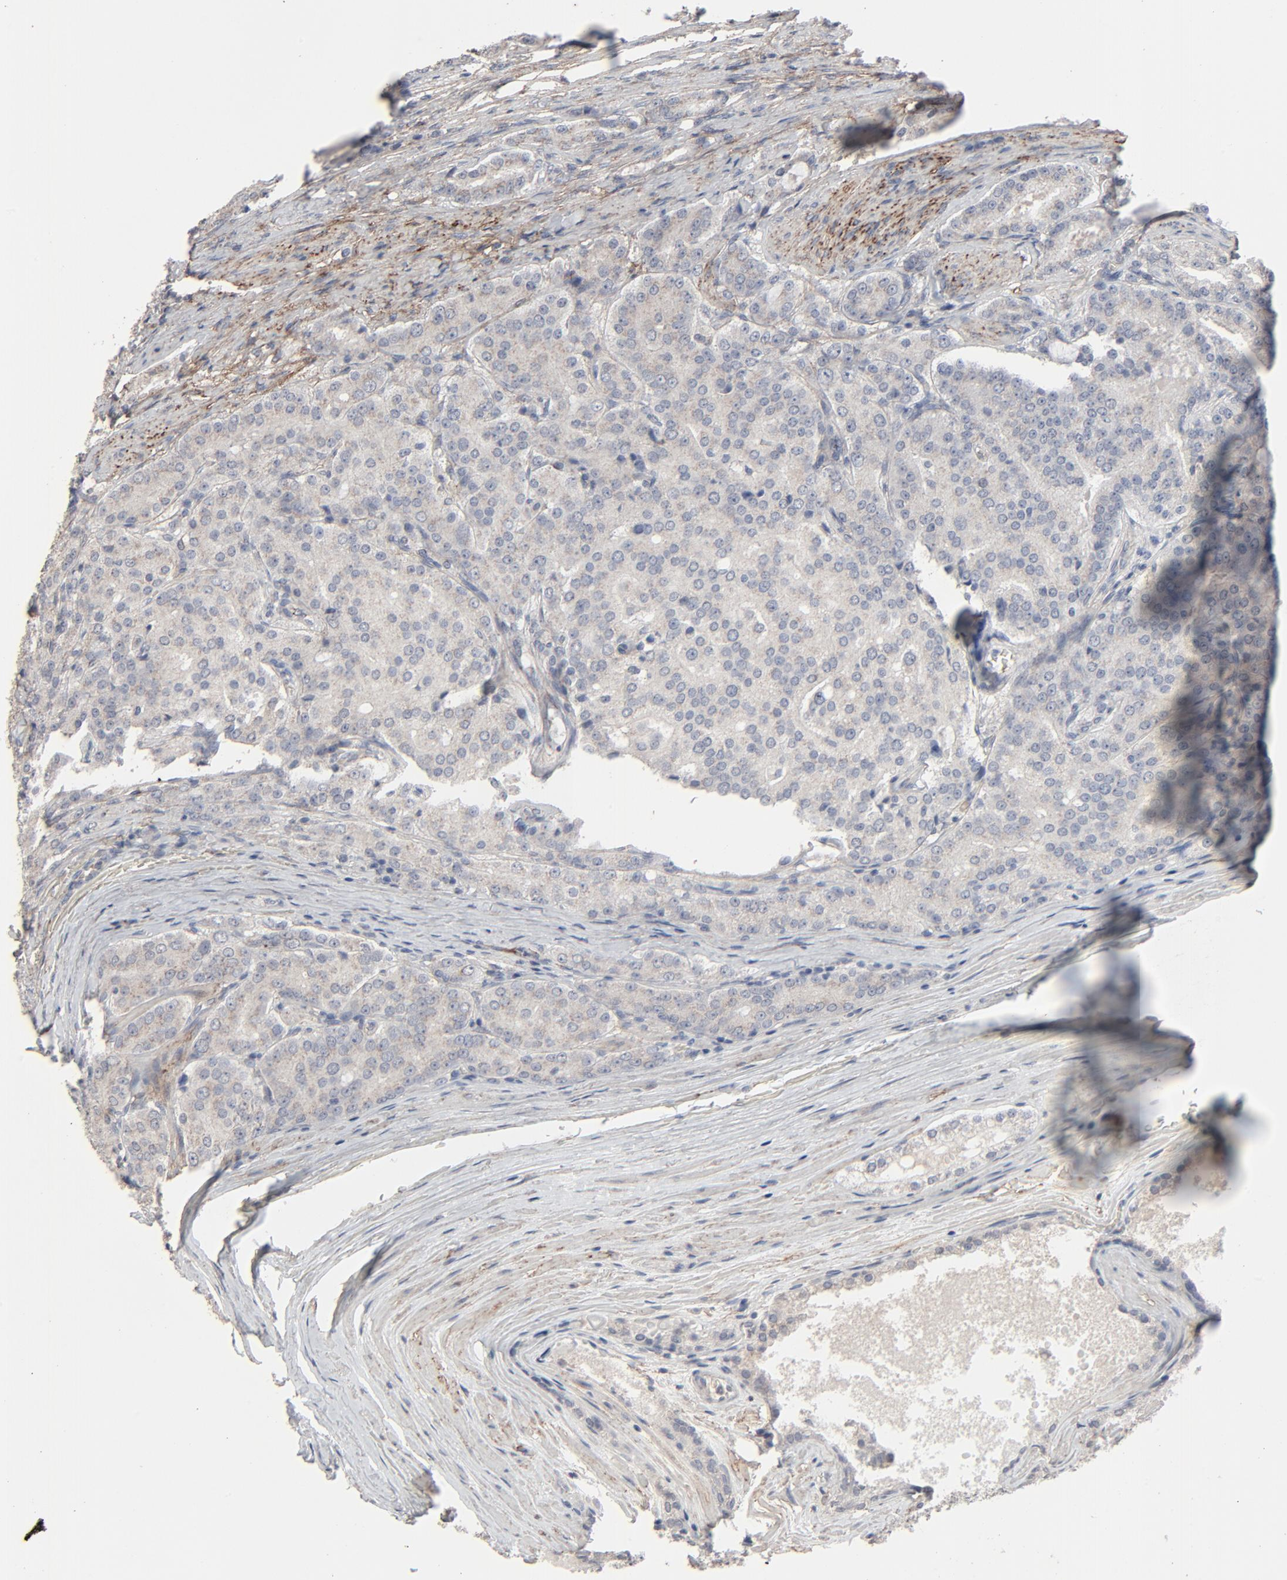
{"staining": {"intensity": "weak", "quantity": "25%-75%", "location": "cytoplasmic/membranous"}, "tissue": "prostate cancer", "cell_type": "Tumor cells", "image_type": "cancer", "snomed": [{"axis": "morphology", "description": "Adenocarcinoma, Medium grade"}, {"axis": "topography", "description": "Prostate"}], "caption": "Protein analysis of prostate adenocarcinoma (medium-grade) tissue displays weak cytoplasmic/membranous positivity in about 25%-75% of tumor cells.", "gene": "JAM3", "patient": {"sex": "male", "age": 72}}